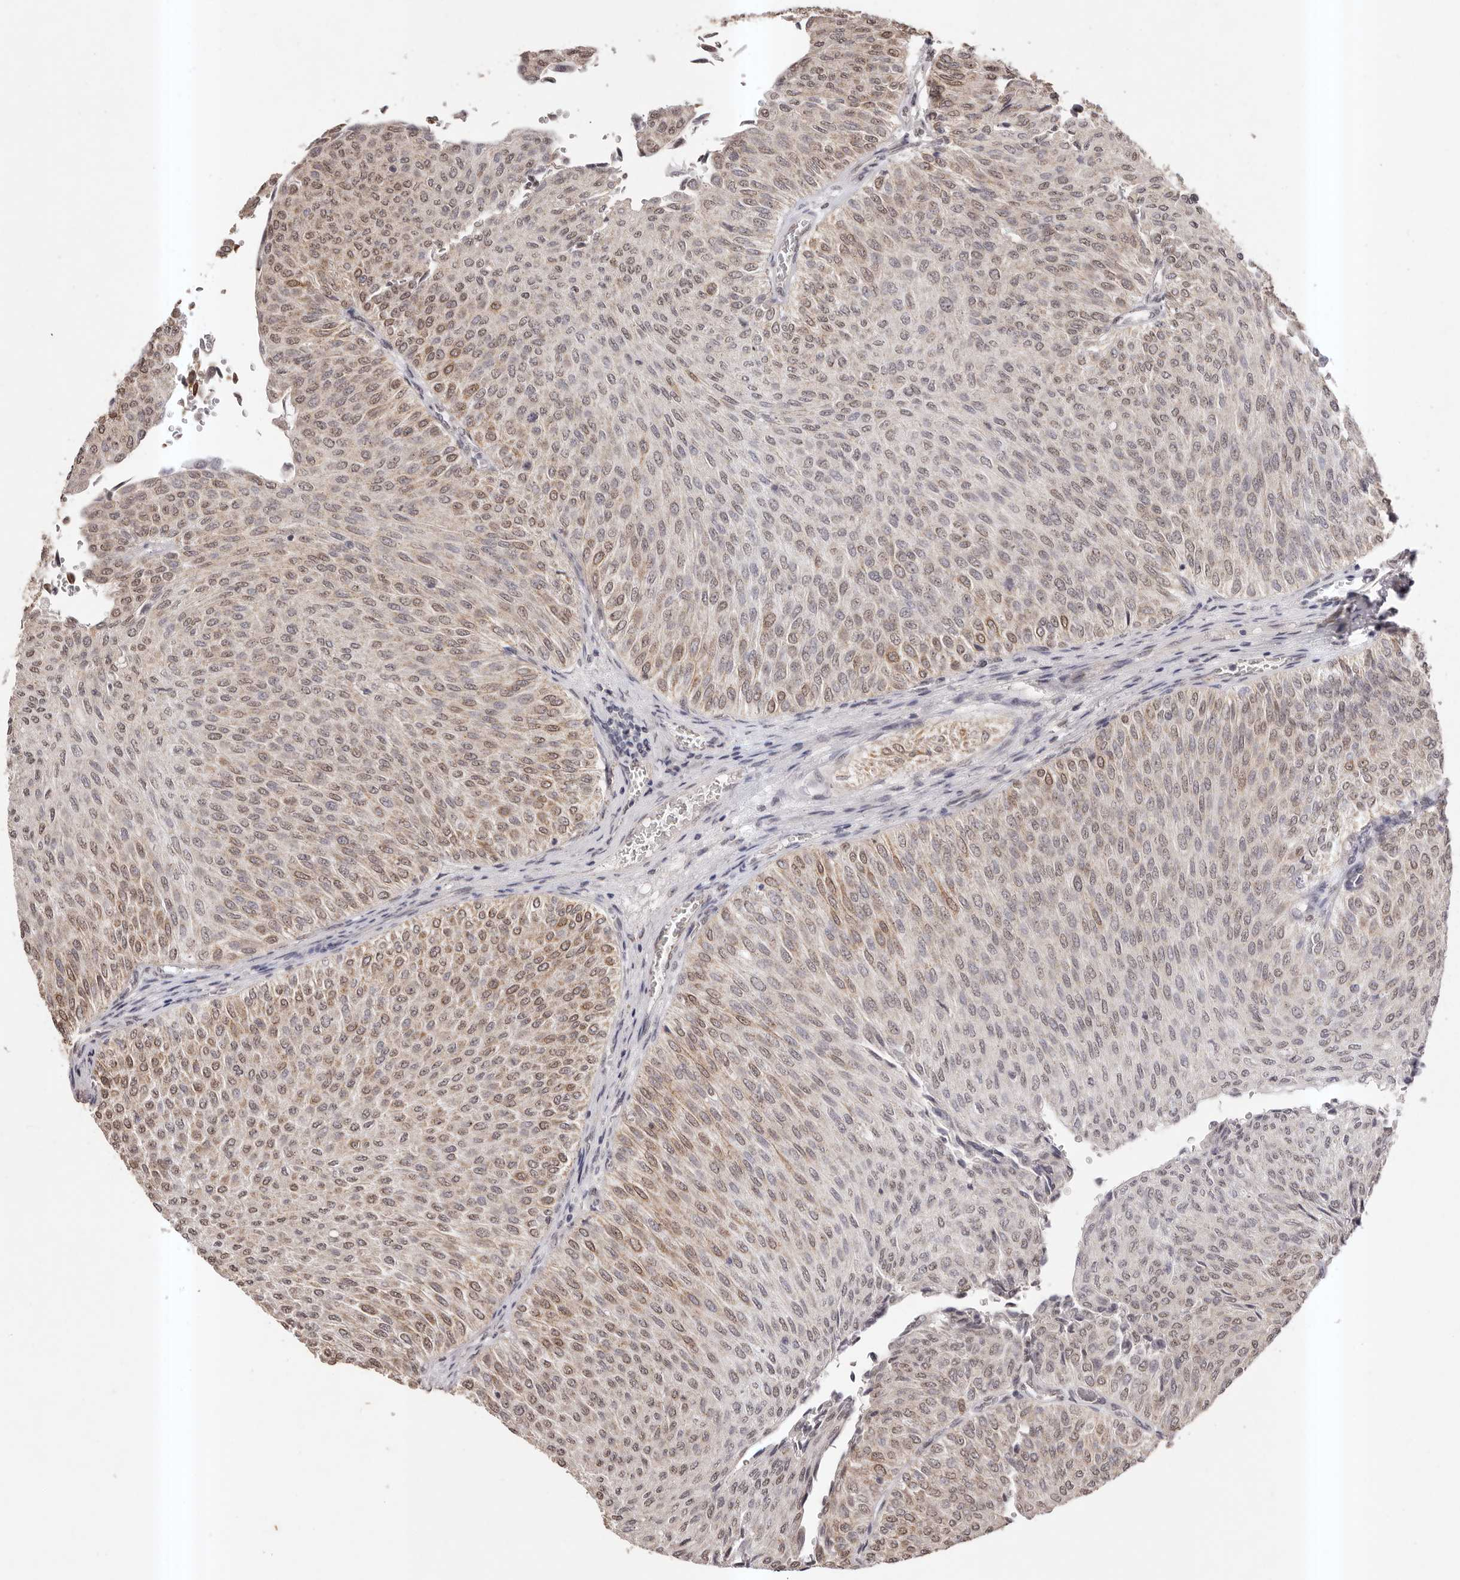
{"staining": {"intensity": "moderate", "quantity": ">75%", "location": "nuclear"}, "tissue": "urothelial cancer", "cell_type": "Tumor cells", "image_type": "cancer", "snomed": [{"axis": "morphology", "description": "Urothelial carcinoma, Low grade"}, {"axis": "topography", "description": "Urinary bladder"}], "caption": "There is medium levels of moderate nuclear positivity in tumor cells of low-grade urothelial carcinoma, as demonstrated by immunohistochemical staining (brown color).", "gene": "RPS6KA5", "patient": {"sex": "male", "age": 78}}